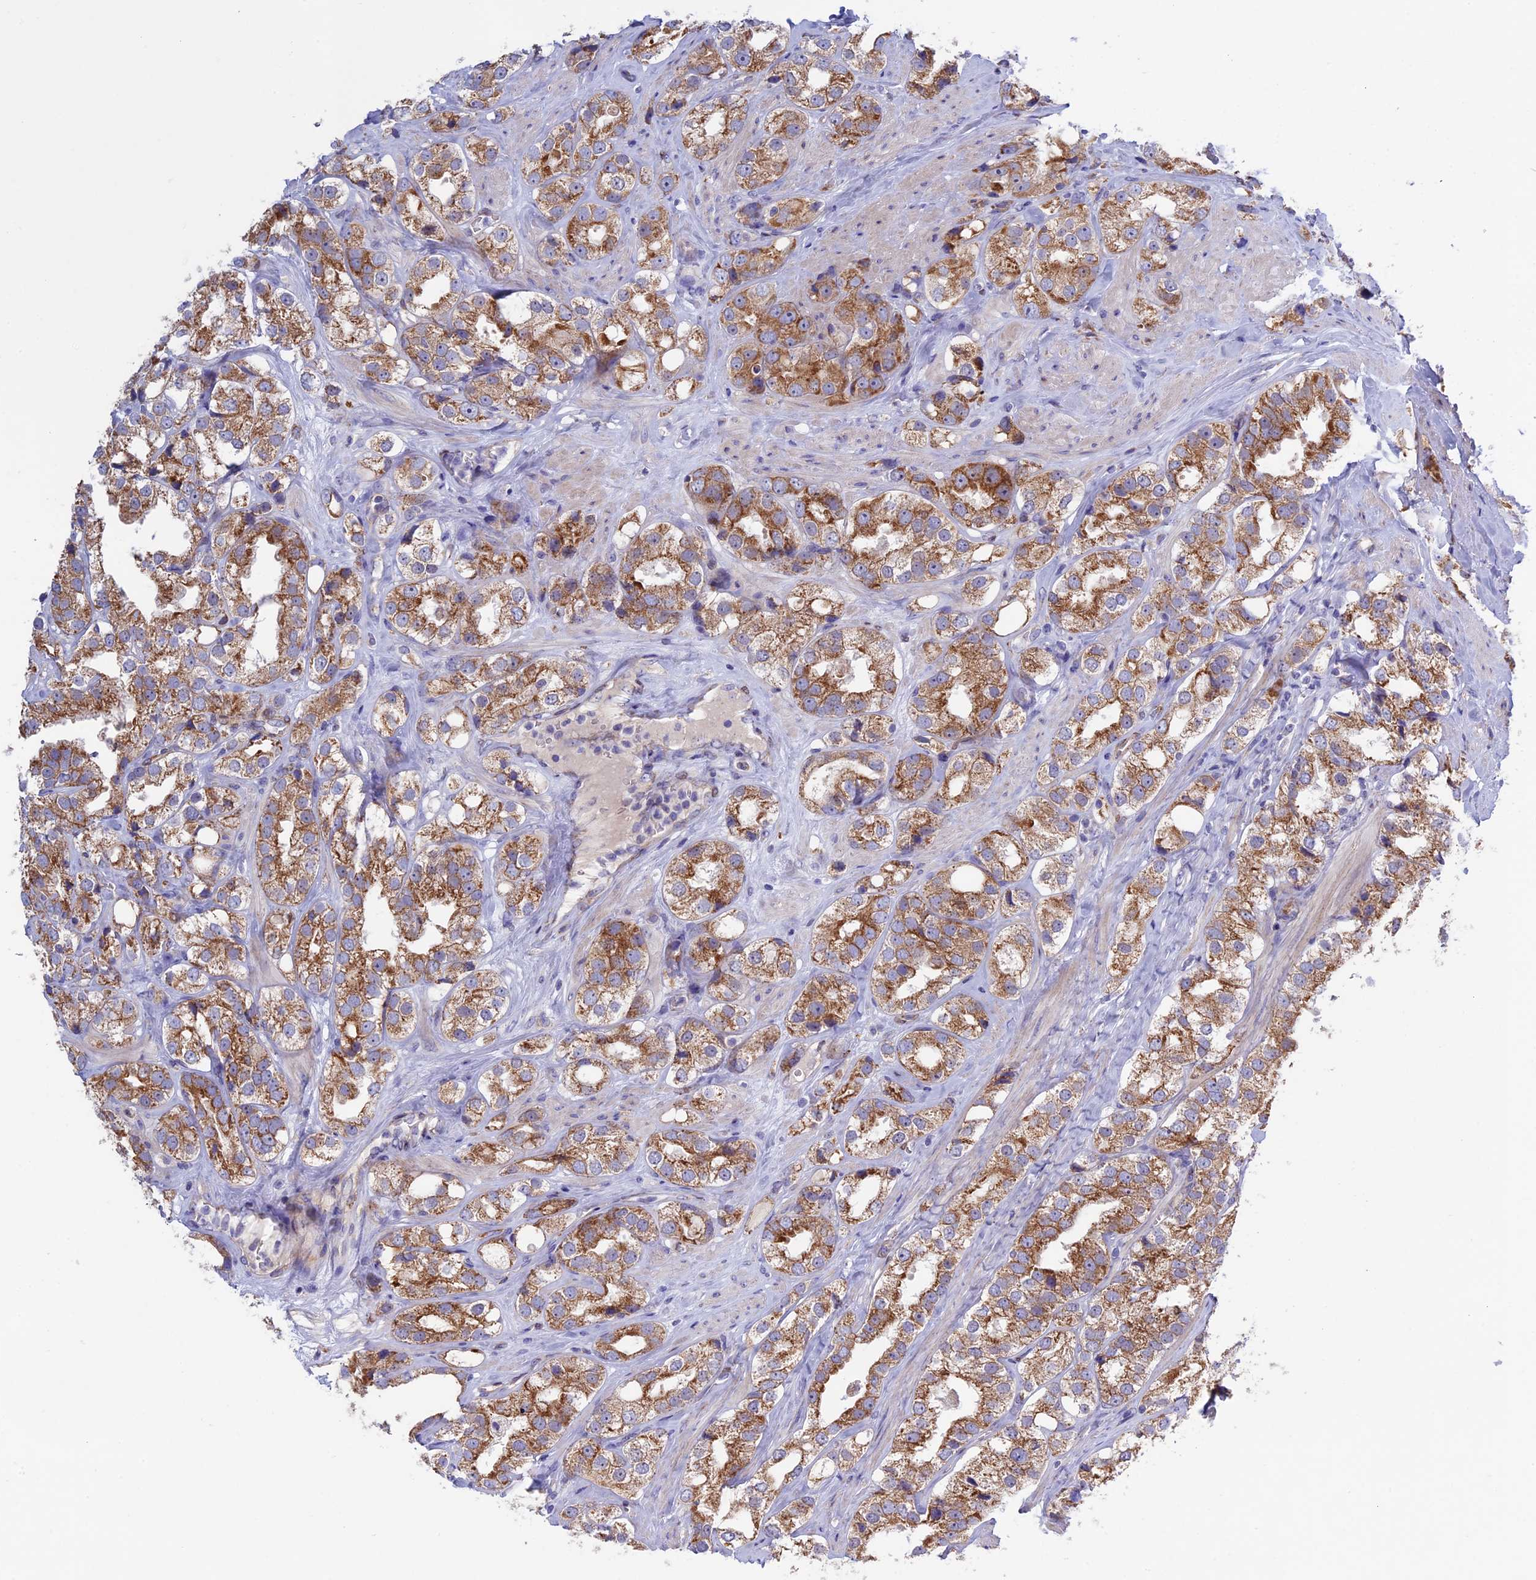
{"staining": {"intensity": "moderate", "quantity": ">75%", "location": "cytoplasmic/membranous"}, "tissue": "prostate cancer", "cell_type": "Tumor cells", "image_type": "cancer", "snomed": [{"axis": "morphology", "description": "Adenocarcinoma, NOS"}, {"axis": "topography", "description": "Prostate"}], "caption": "This is a histology image of immunohistochemistry (IHC) staining of prostate adenocarcinoma, which shows moderate staining in the cytoplasmic/membranous of tumor cells.", "gene": "ETFDH", "patient": {"sex": "male", "age": 79}}